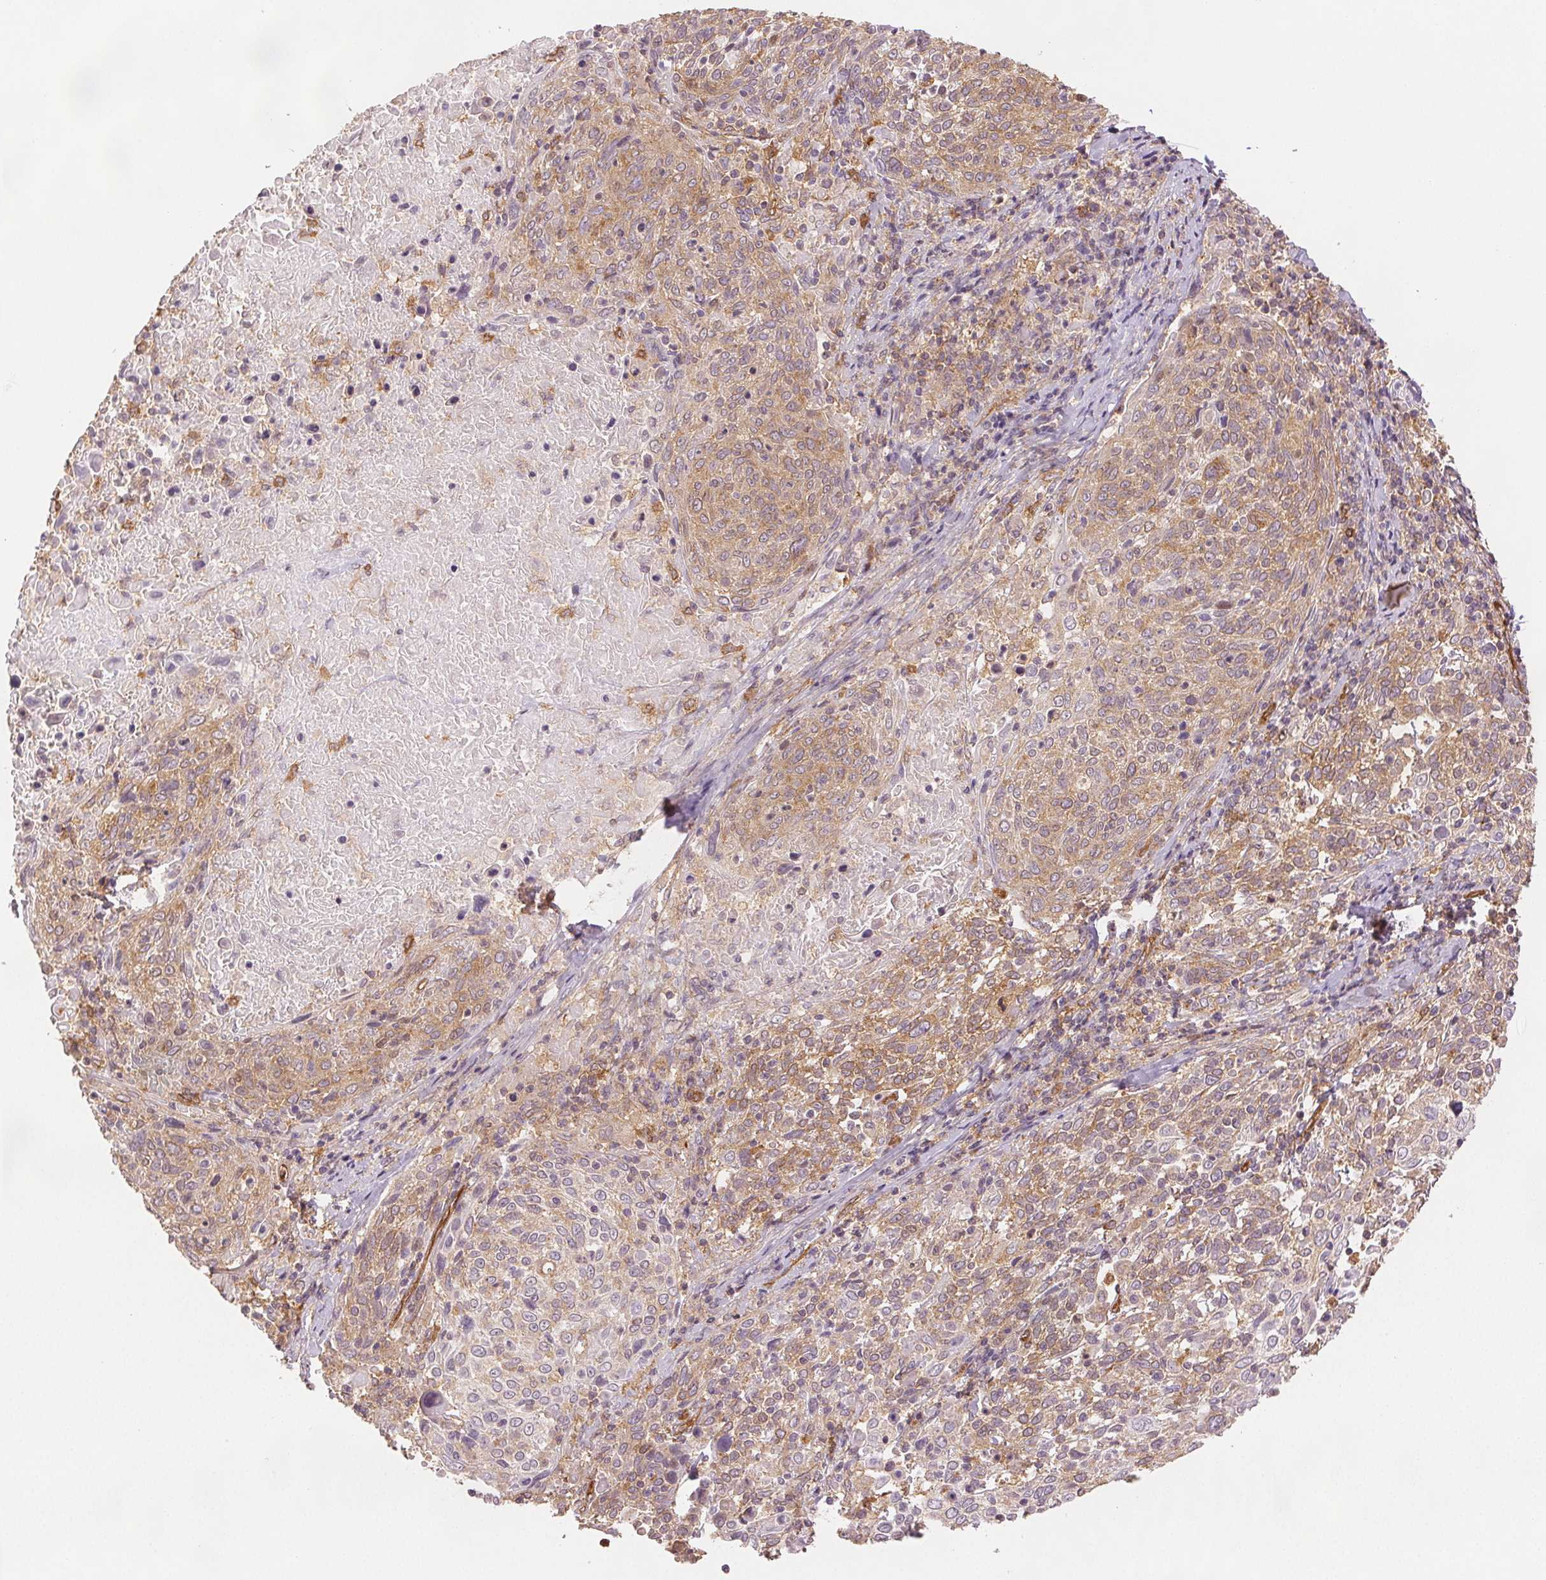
{"staining": {"intensity": "weak", "quantity": ">75%", "location": "cytoplasmic/membranous"}, "tissue": "cervical cancer", "cell_type": "Tumor cells", "image_type": "cancer", "snomed": [{"axis": "morphology", "description": "Squamous cell carcinoma, NOS"}, {"axis": "topography", "description": "Cervix"}], "caption": "Immunohistochemistry of cervical cancer displays low levels of weak cytoplasmic/membranous positivity in approximately >75% of tumor cells.", "gene": "DIAPH2", "patient": {"sex": "female", "age": 61}}